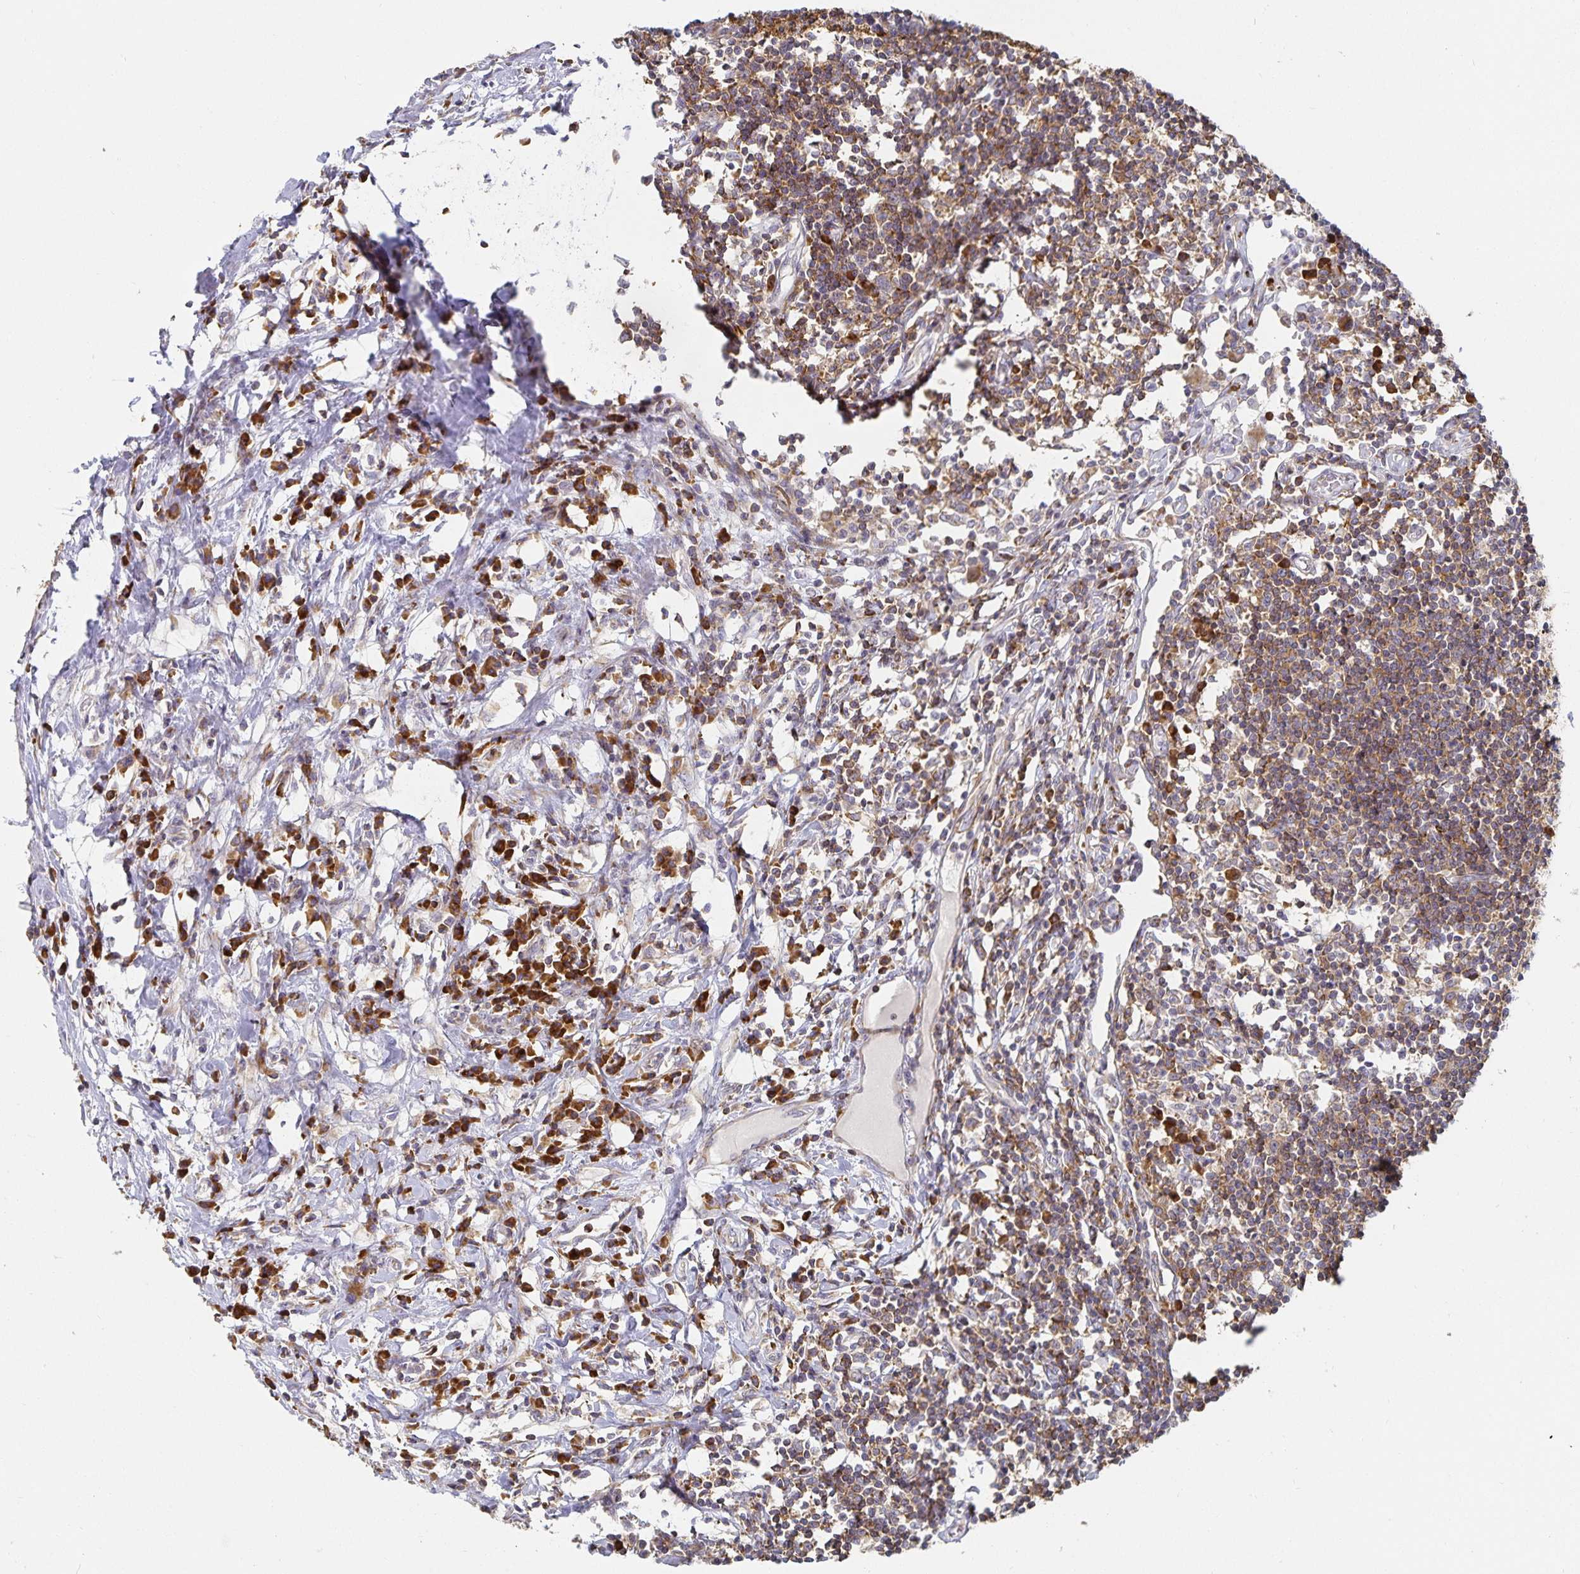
{"staining": {"intensity": "moderate", "quantity": ">75%", "location": "cytoplasmic/membranous"}, "tissue": "lymph node", "cell_type": "Germinal center cells", "image_type": "normal", "snomed": [{"axis": "morphology", "description": "Normal tissue, NOS"}, {"axis": "topography", "description": "Lymph node"}], "caption": "Immunohistochemical staining of benign lymph node exhibits >75% levels of moderate cytoplasmic/membranous protein positivity in approximately >75% of germinal center cells.", "gene": "NOMO1", "patient": {"sex": "male", "age": 67}}